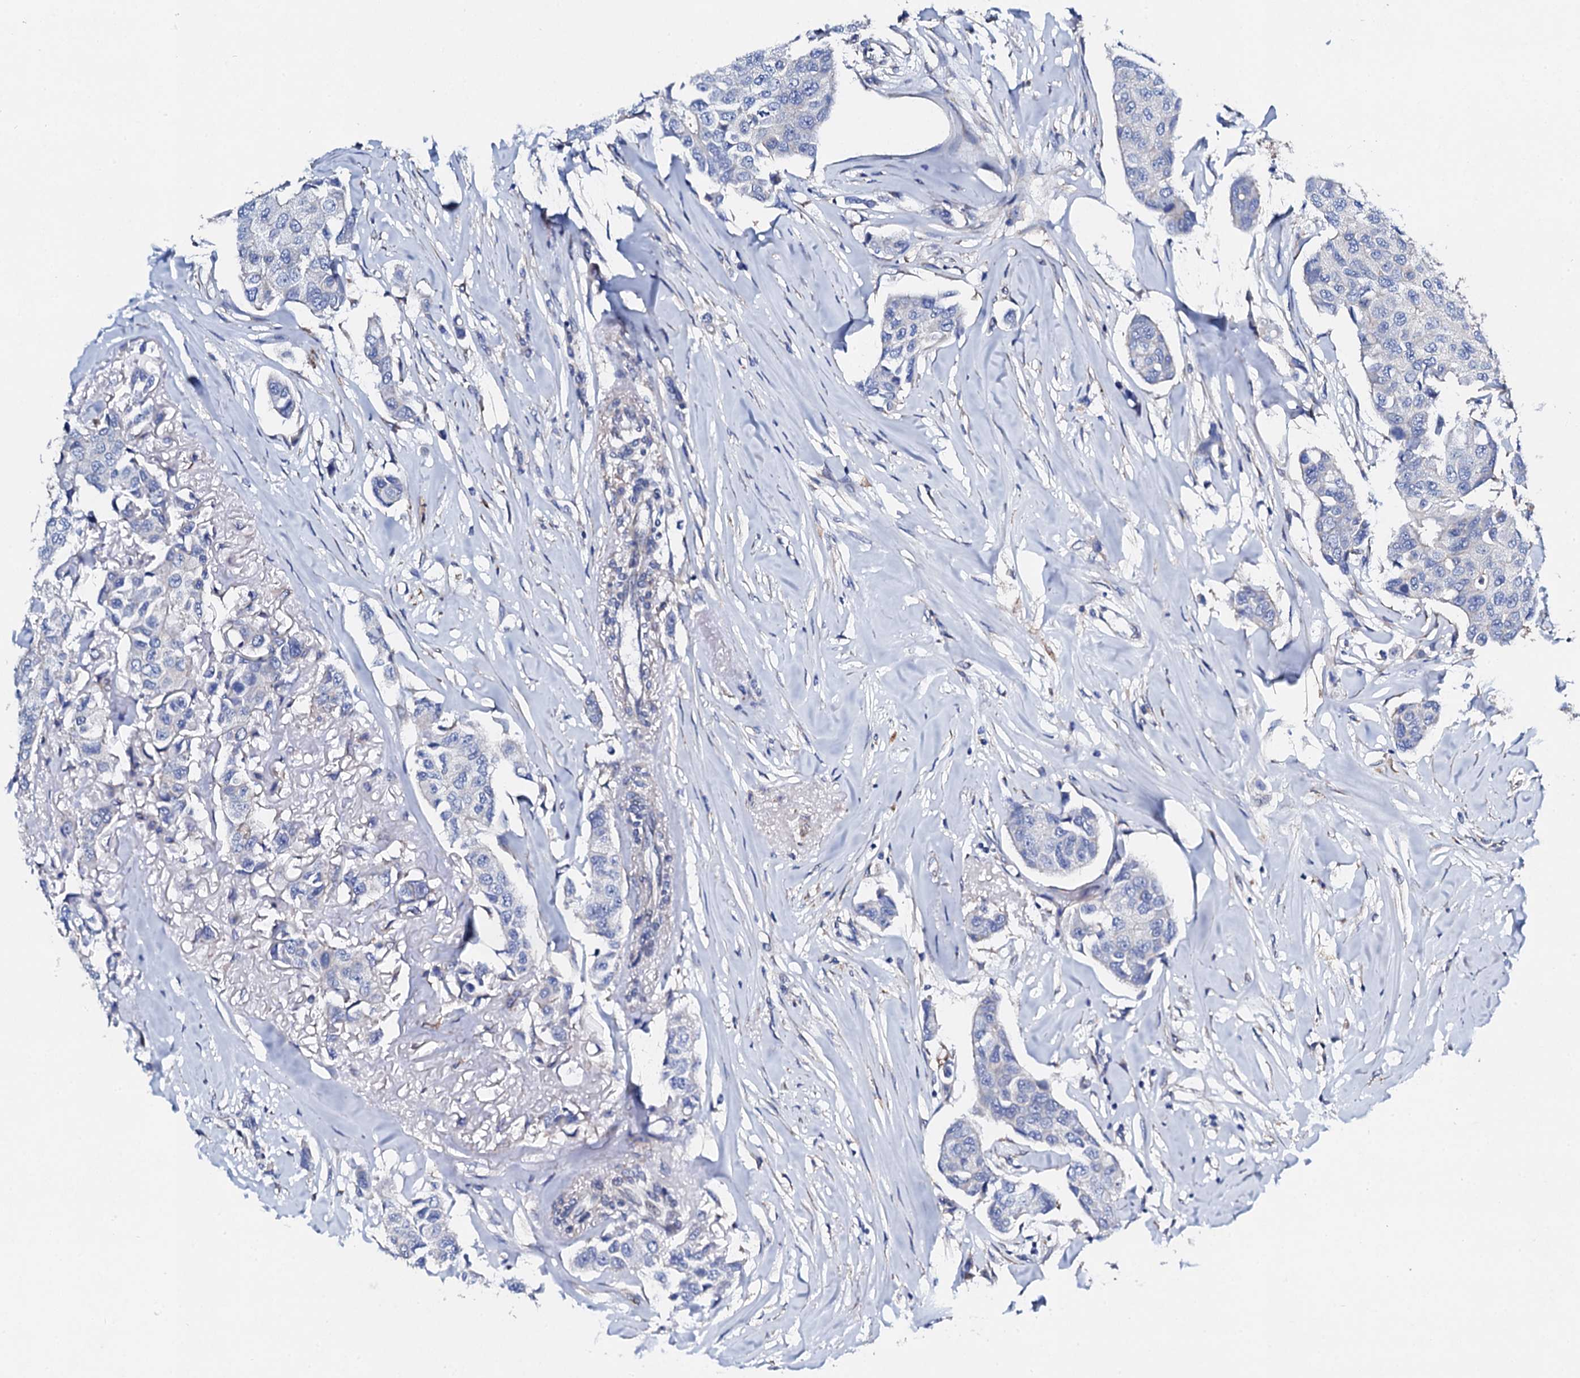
{"staining": {"intensity": "negative", "quantity": "none", "location": "none"}, "tissue": "breast cancer", "cell_type": "Tumor cells", "image_type": "cancer", "snomed": [{"axis": "morphology", "description": "Duct carcinoma"}, {"axis": "topography", "description": "Breast"}], "caption": "Tumor cells show no significant protein staining in breast cancer. The staining was performed using DAB to visualize the protein expression in brown, while the nuclei were stained in blue with hematoxylin (Magnification: 20x).", "gene": "KLHL32", "patient": {"sex": "female", "age": 80}}